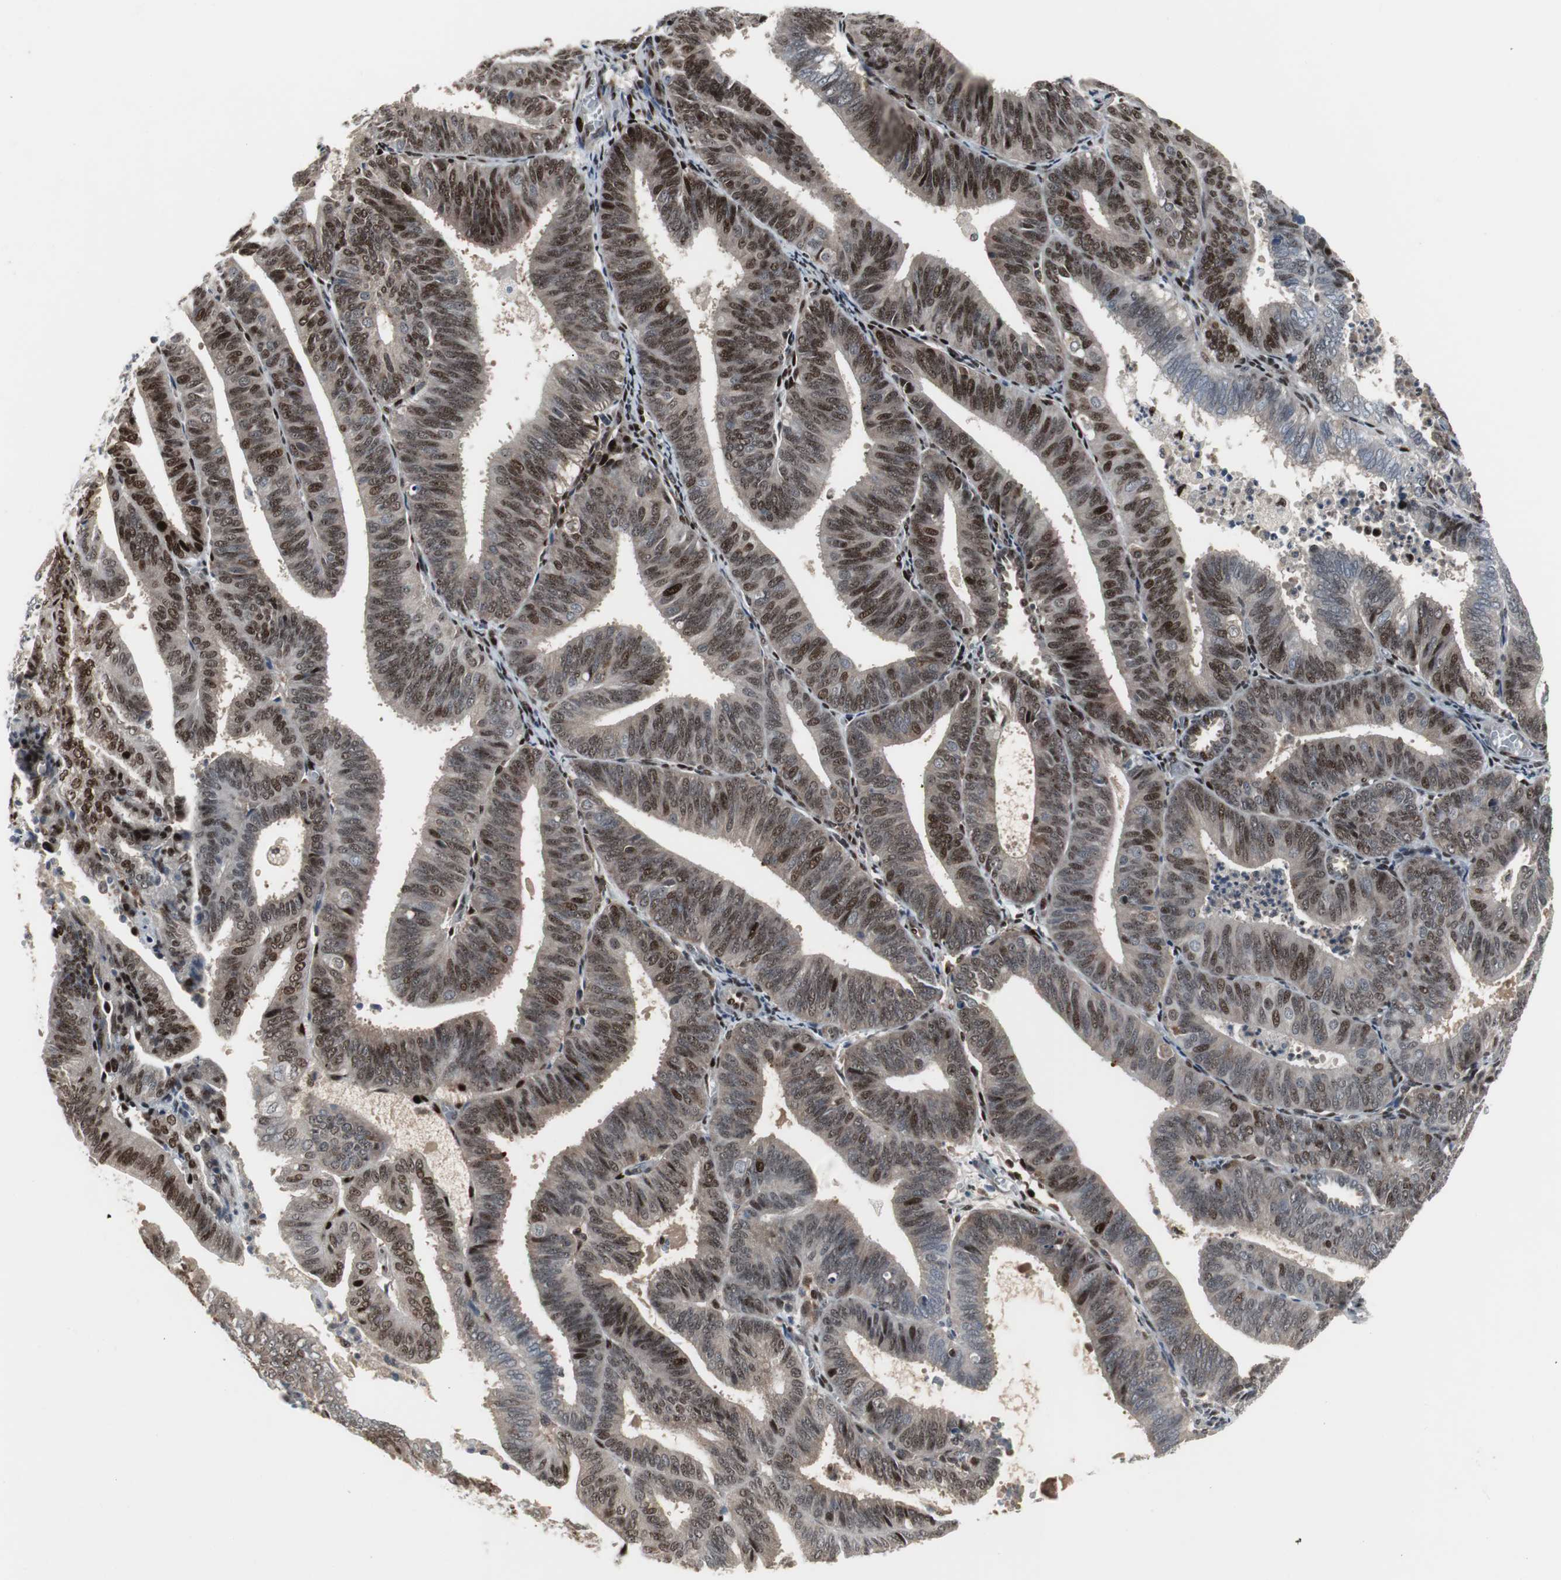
{"staining": {"intensity": "moderate", "quantity": "25%-75%", "location": "cytoplasmic/membranous,nuclear"}, "tissue": "endometrial cancer", "cell_type": "Tumor cells", "image_type": "cancer", "snomed": [{"axis": "morphology", "description": "Adenocarcinoma, NOS"}, {"axis": "topography", "description": "Uterus"}], "caption": "Brown immunohistochemical staining in human adenocarcinoma (endometrial) reveals moderate cytoplasmic/membranous and nuclear expression in approximately 25%-75% of tumor cells.", "gene": "GRK2", "patient": {"sex": "female", "age": 60}}